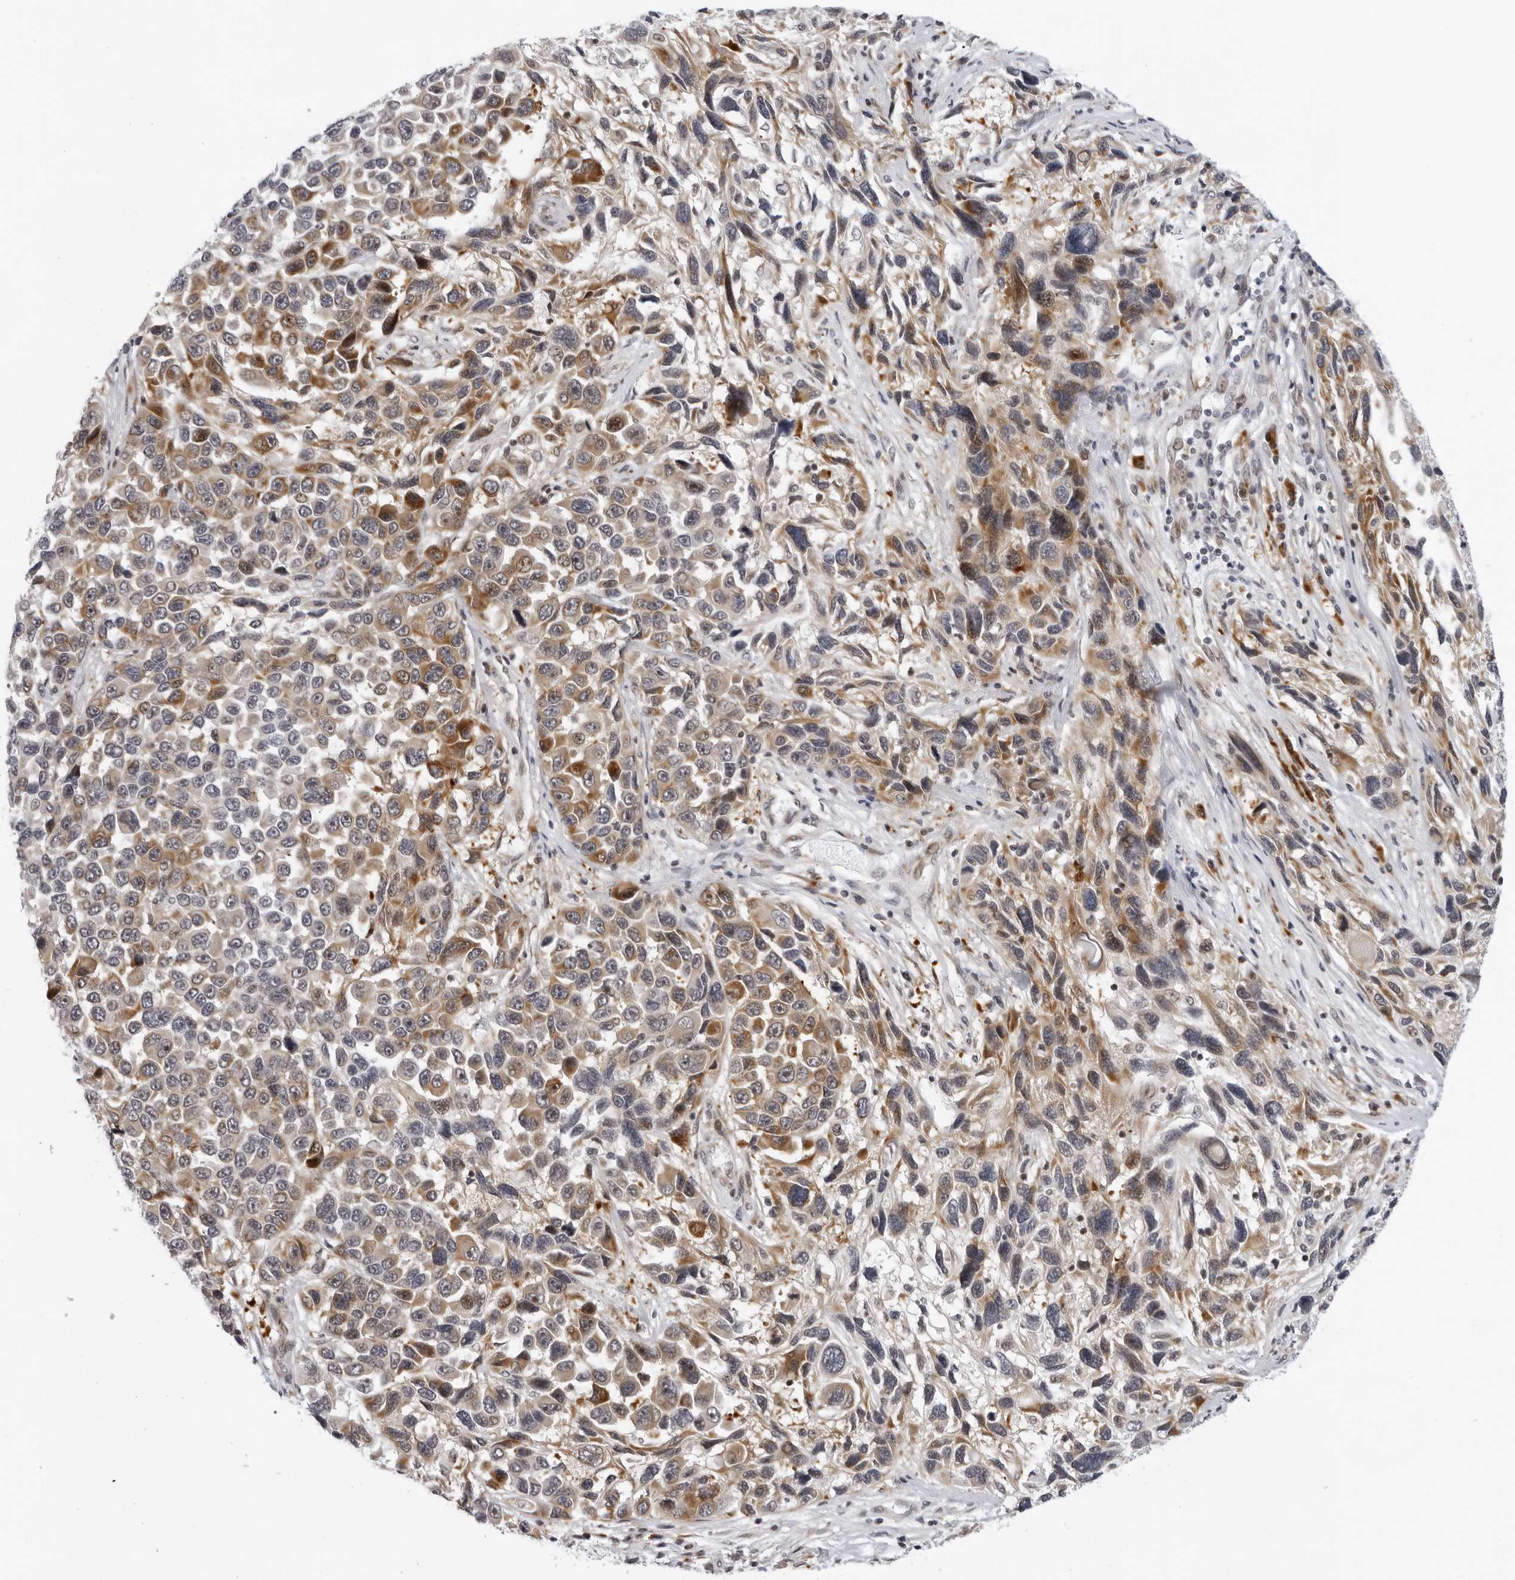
{"staining": {"intensity": "moderate", "quantity": ">75%", "location": "cytoplasmic/membranous"}, "tissue": "melanoma", "cell_type": "Tumor cells", "image_type": "cancer", "snomed": [{"axis": "morphology", "description": "Malignant melanoma, NOS"}, {"axis": "topography", "description": "Skin"}], "caption": "The micrograph shows immunohistochemical staining of melanoma. There is moderate cytoplasmic/membranous positivity is appreciated in about >75% of tumor cells.", "gene": "PIP4K2C", "patient": {"sex": "male", "age": 53}}